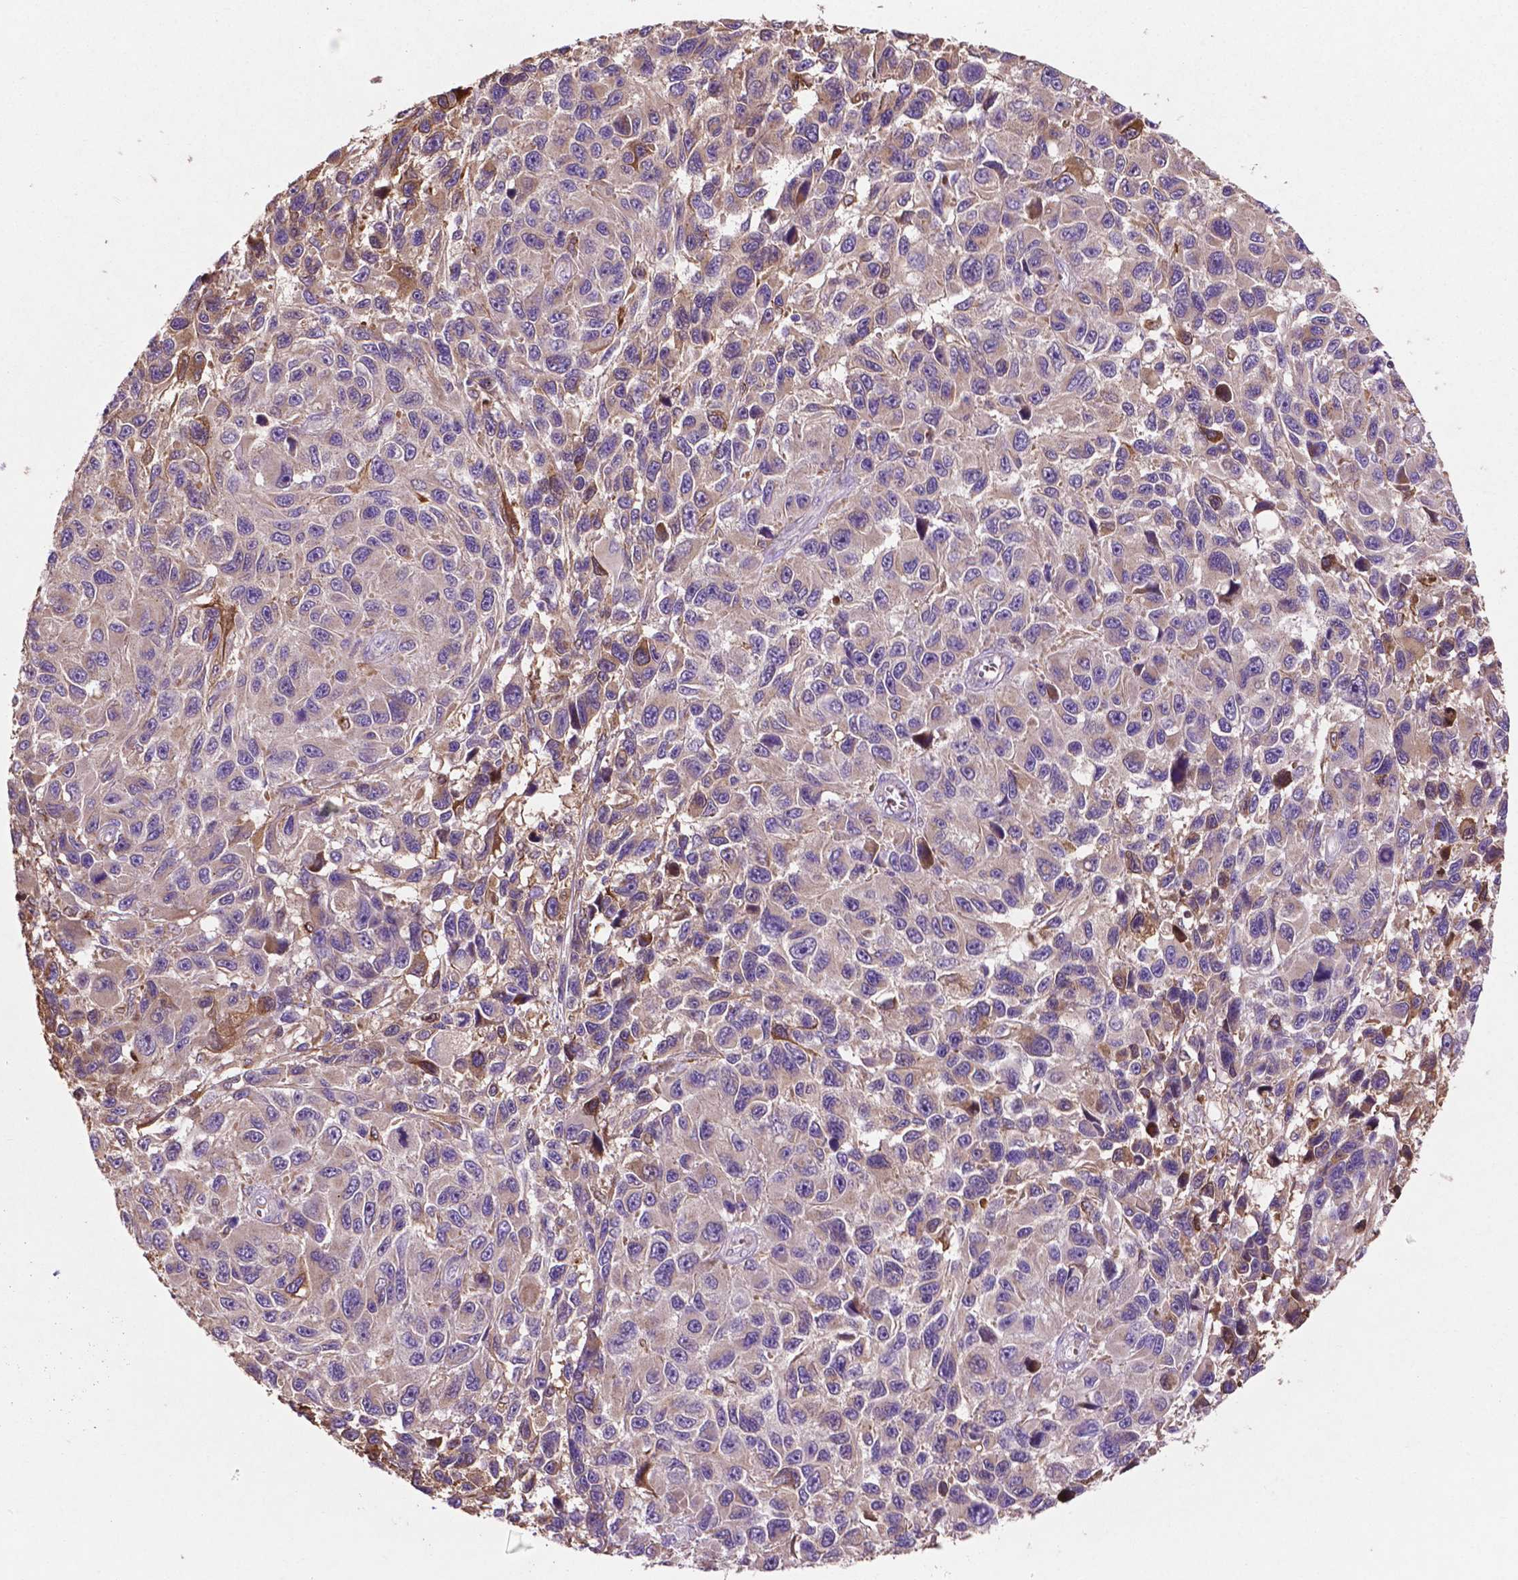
{"staining": {"intensity": "moderate", "quantity": "<25%", "location": "cytoplasmic/membranous"}, "tissue": "melanoma", "cell_type": "Tumor cells", "image_type": "cancer", "snomed": [{"axis": "morphology", "description": "Malignant melanoma, NOS"}, {"axis": "topography", "description": "Skin"}], "caption": "Melanoma stained with a protein marker shows moderate staining in tumor cells.", "gene": "MBTPS1", "patient": {"sex": "male", "age": 53}}